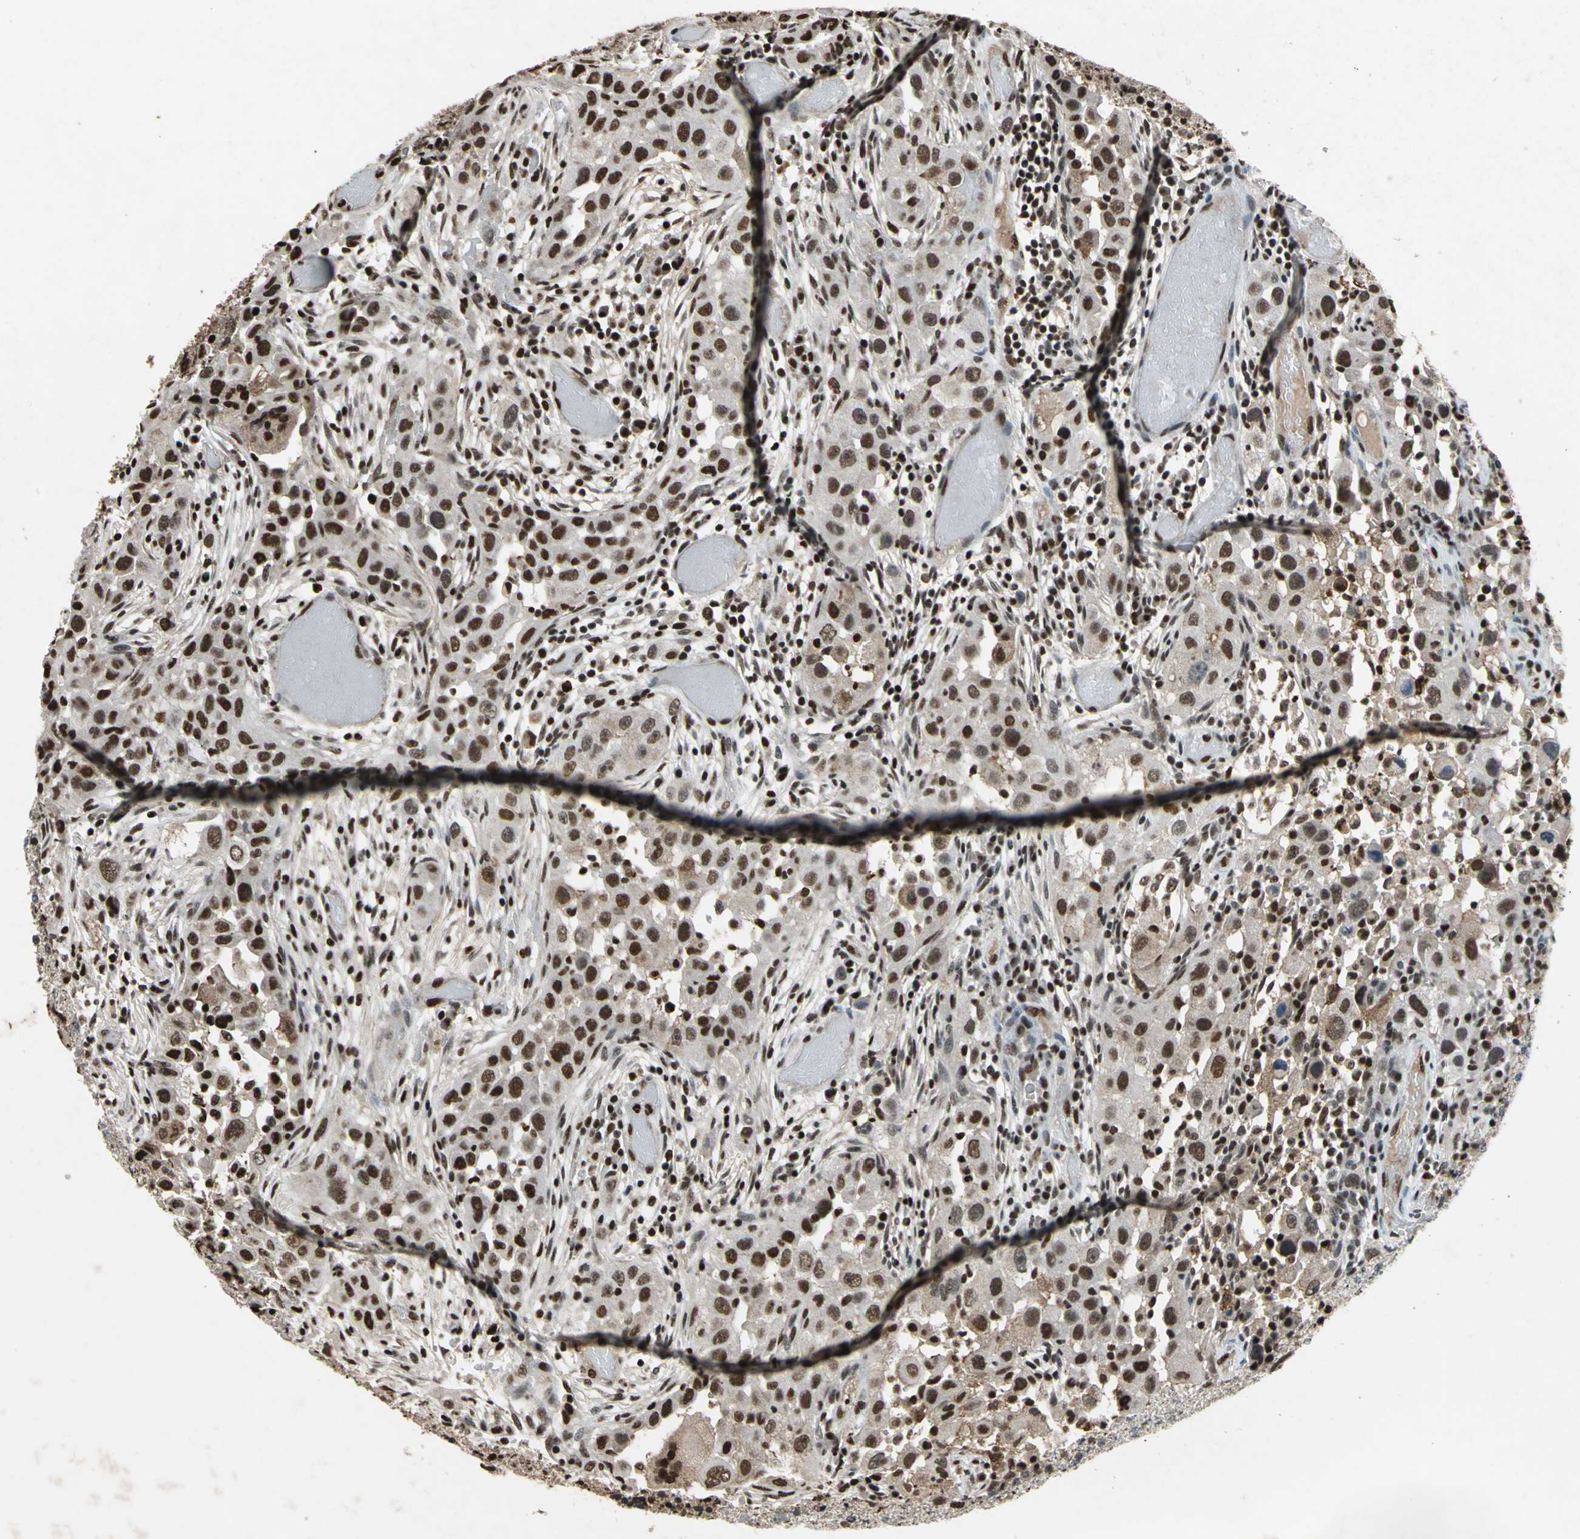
{"staining": {"intensity": "moderate", "quantity": ">75%", "location": "nuclear"}, "tissue": "head and neck cancer", "cell_type": "Tumor cells", "image_type": "cancer", "snomed": [{"axis": "morphology", "description": "Carcinoma, NOS"}, {"axis": "topography", "description": "Head-Neck"}], "caption": "Human head and neck carcinoma stained for a protein (brown) demonstrates moderate nuclear positive expression in about >75% of tumor cells.", "gene": "ANP32A", "patient": {"sex": "male", "age": 87}}